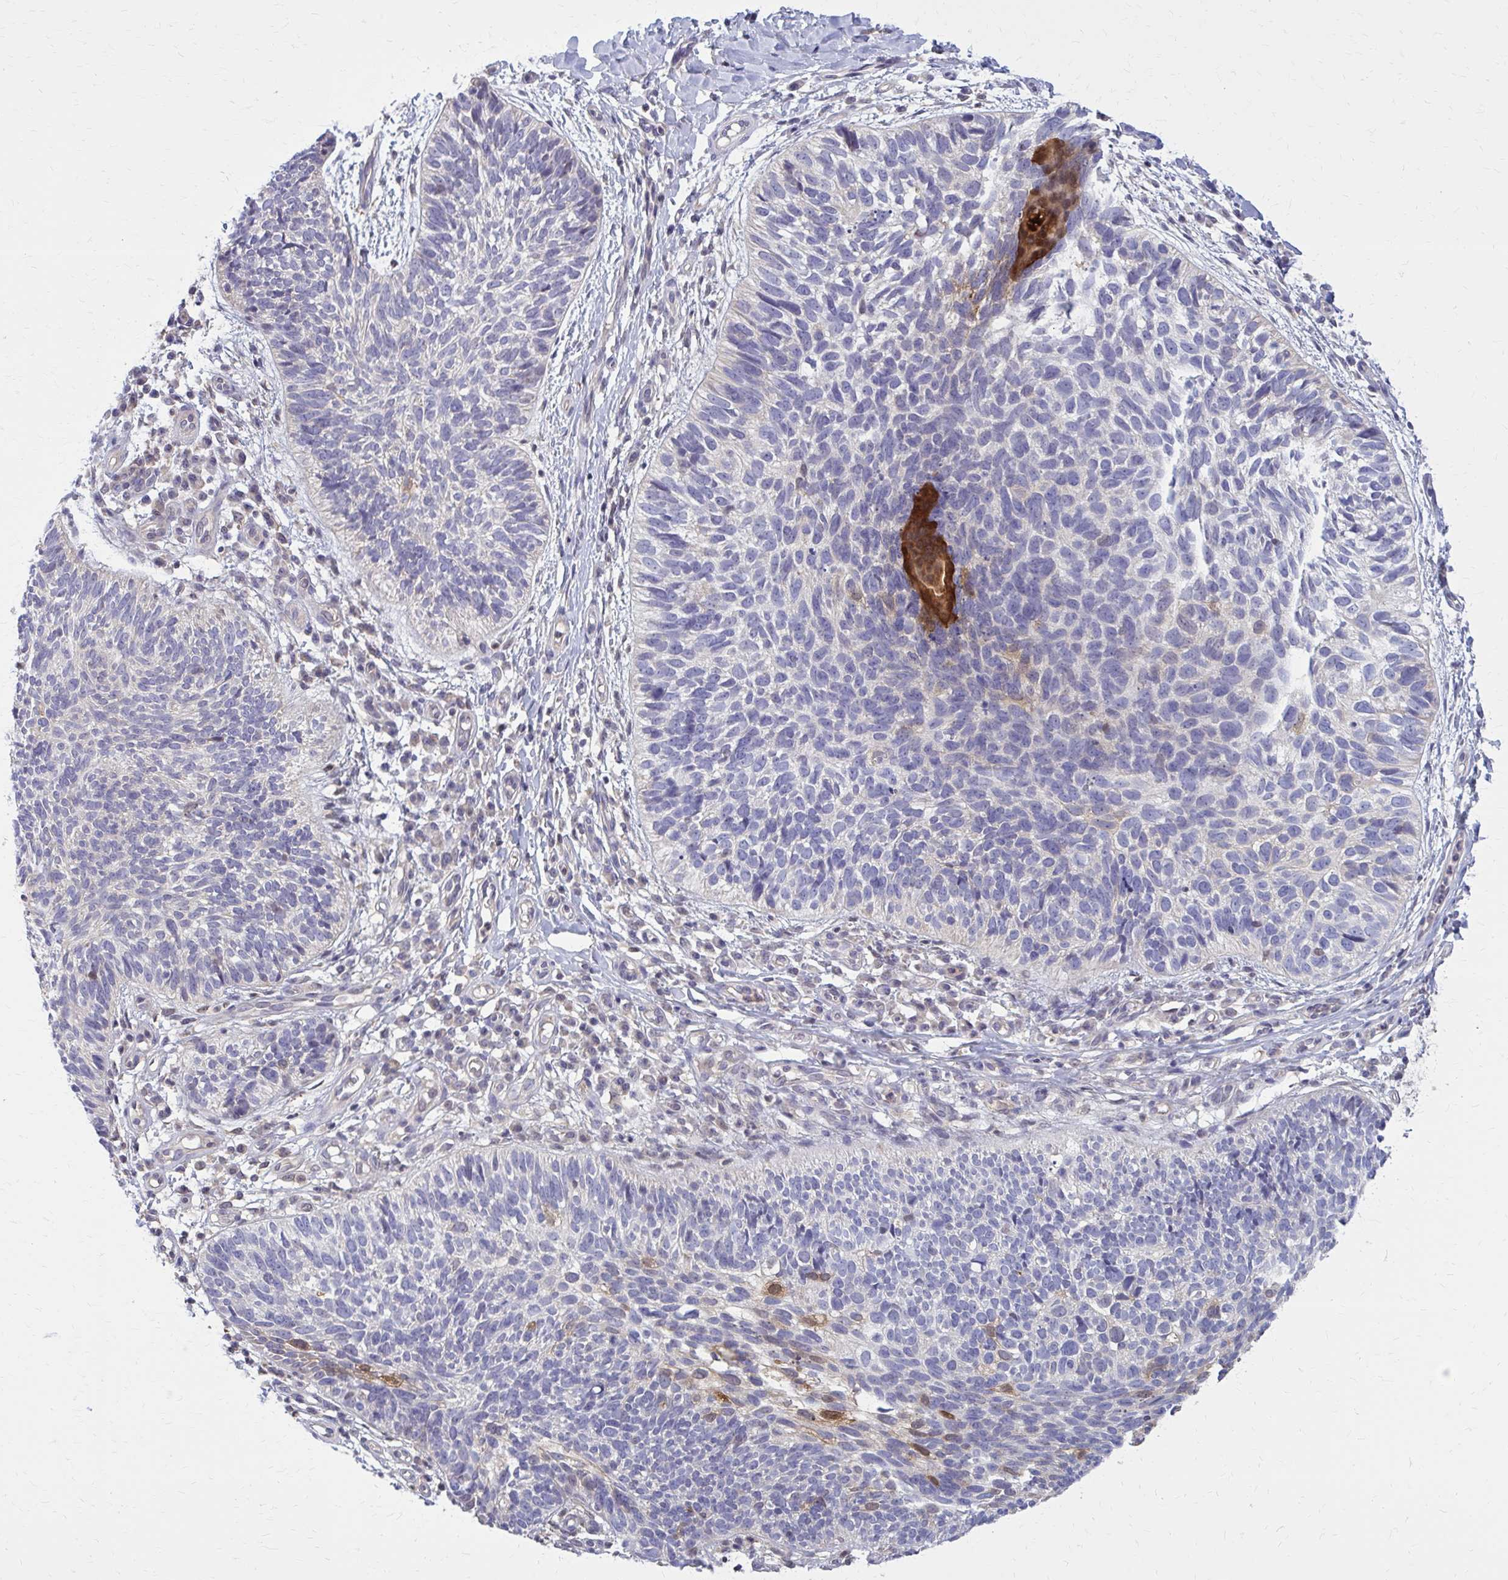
{"staining": {"intensity": "negative", "quantity": "none", "location": "none"}, "tissue": "skin cancer", "cell_type": "Tumor cells", "image_type": "cancer", "snomed": [{"axis": "morphology", "description": "Basal cell carcinoma"}, {"axis": "topography", "description": "Skin"}, {"axis": "topography", "description": "Skin of leg"}], "caption": "The image demonstrates no significant expression in tumor cells of skin cancer (basal cell carcinoma).", "gene": "DBI", "patient": {"sex": "female", "age": 87}}